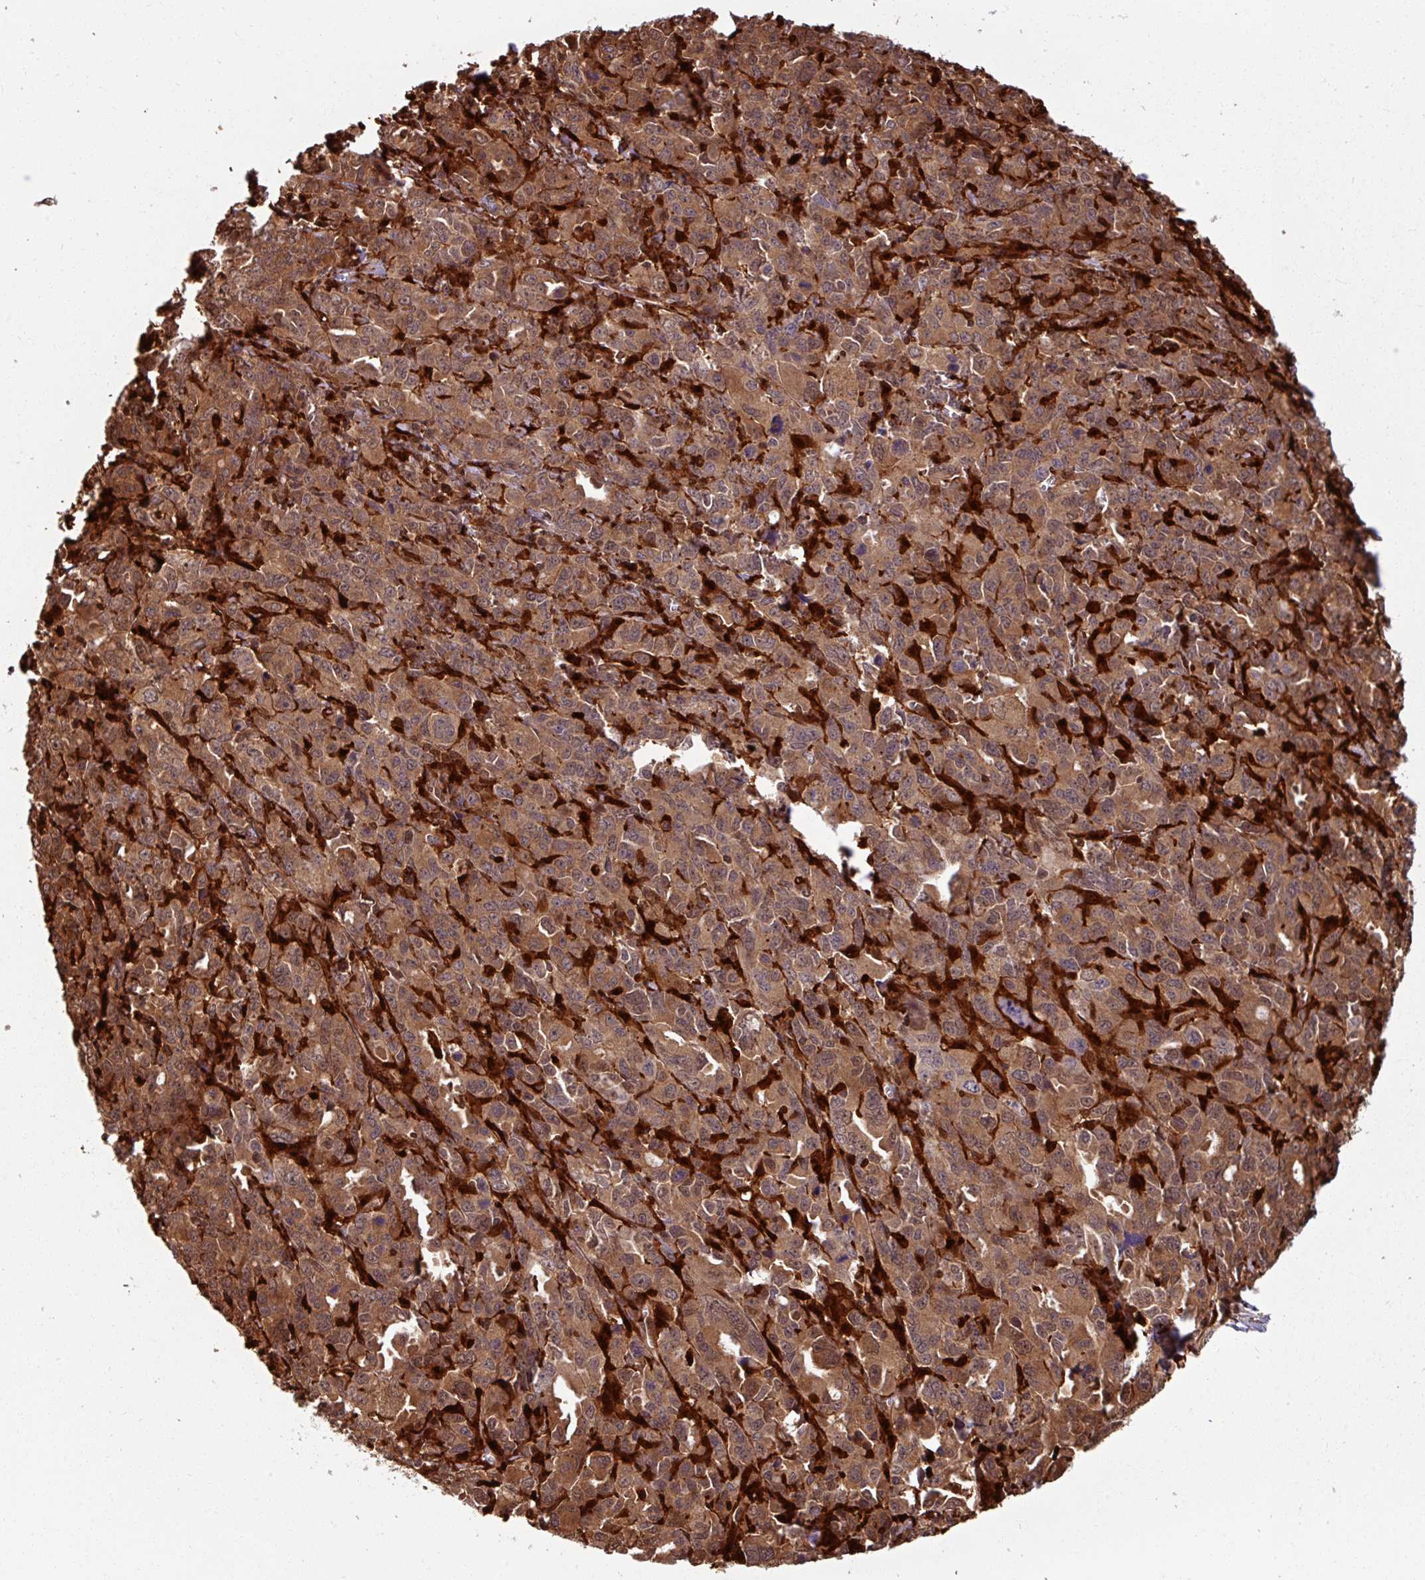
{"staining": {"intensity": "moderate", "quantity": ">75%", "location": "cytoplasmic/membranous,nuclear"}, "tissue": "ovarian cancer", "cell_type": "Tumor cells", "image_type": "cancer", "snomed": [{"axis": "morphology", "description": "Adenocarcinoma, NOS"}, {"axis": "morphology", "description": "Carcinoma, endometroid"}, {"axis": "topography", "description": "Ovary"}], "caption": "Human adenocarcinoma (ovarian) stained with a brown dye shows moderate cytoplasmic/membranous and nuclear positive expression in approximately >75% of tumor cells.", "gene": "KCTD11", "patient": {"sex": "female", "age": 72}}